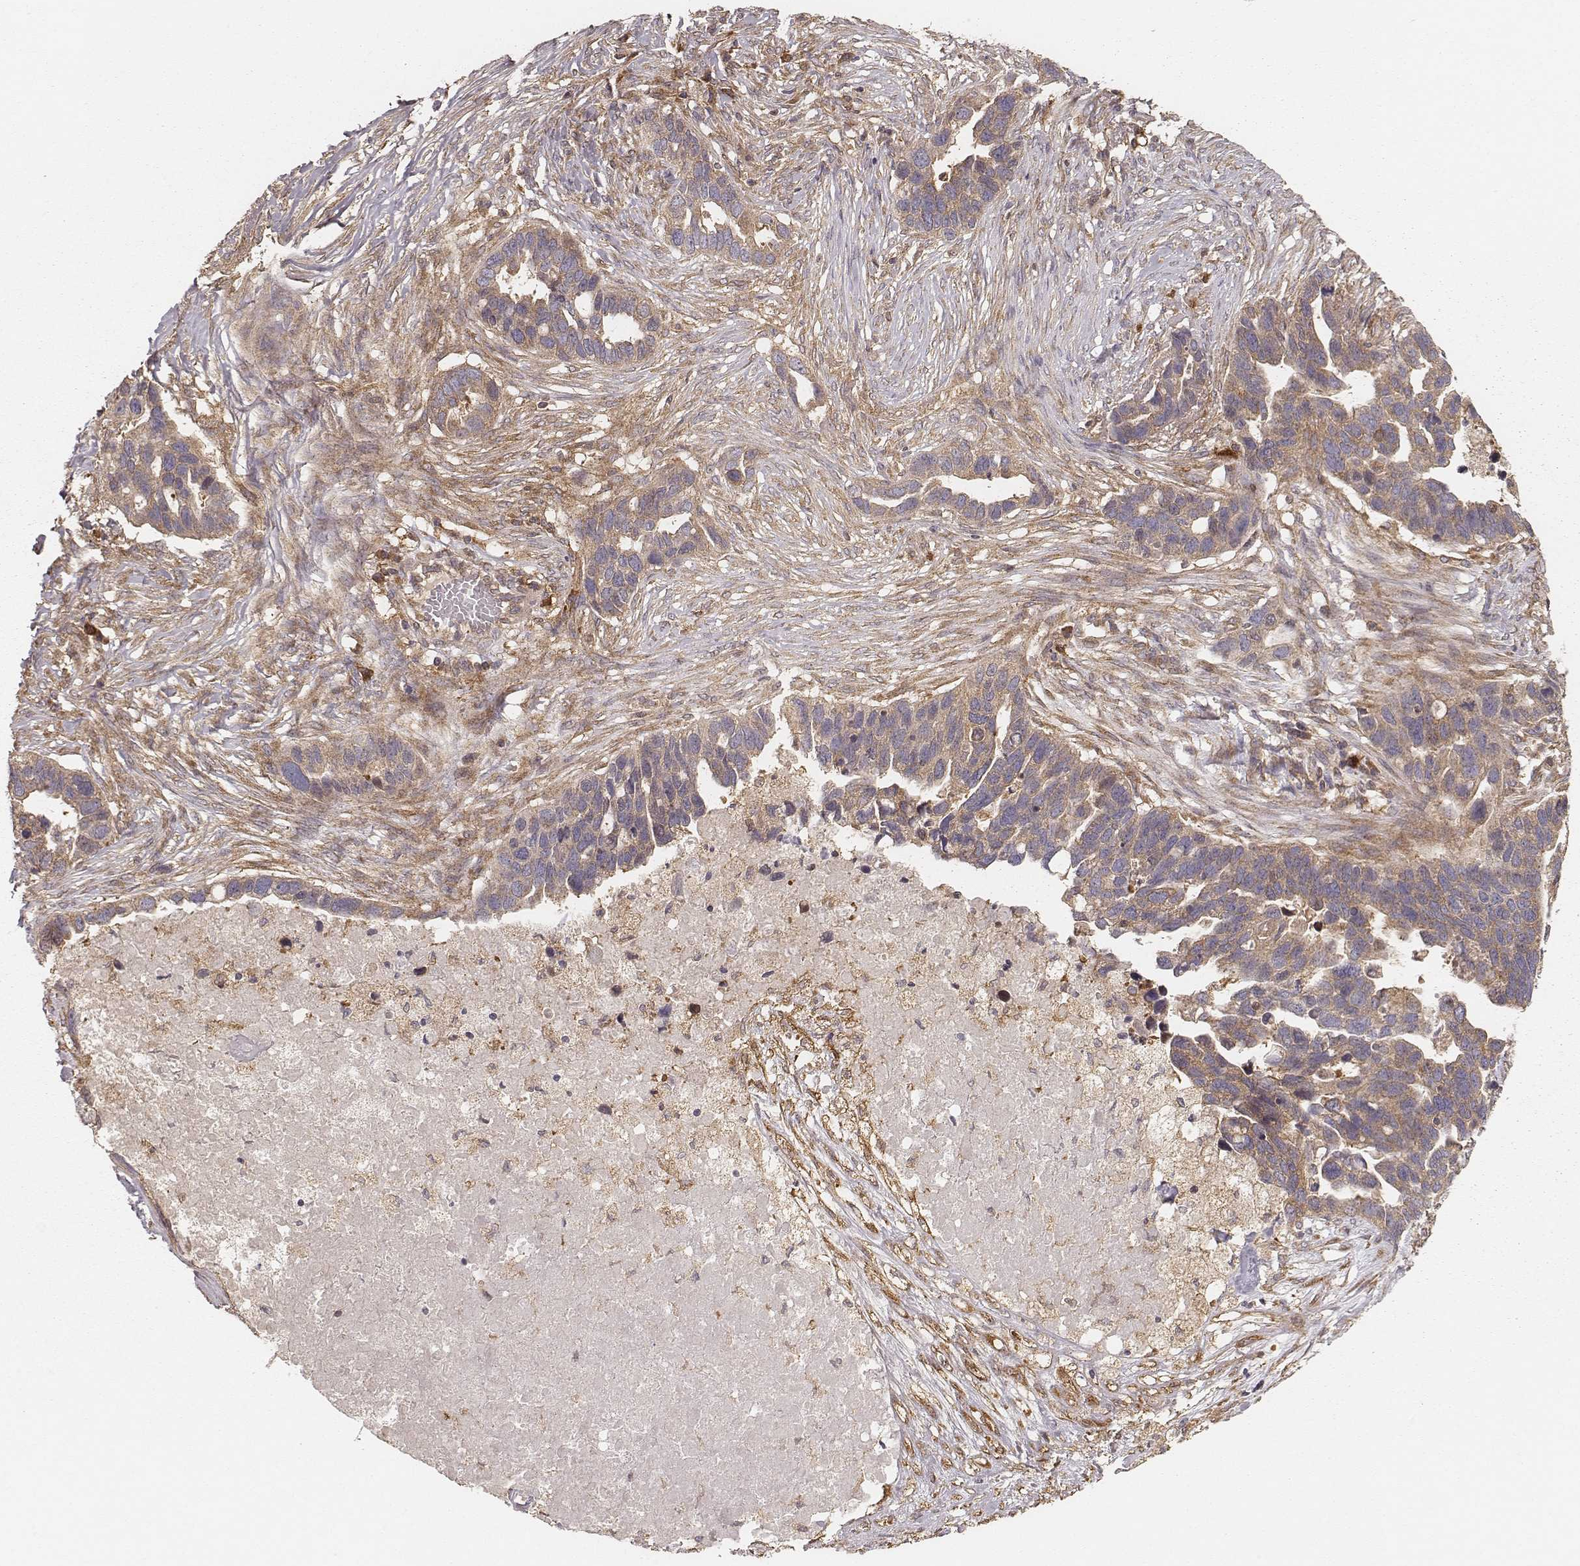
{"staining": {"intensity": "moderate", "quantity": ">75%", "location": "cytoplasmic/membranous"}, "tissue": "ovarian cancer", "cell_type": "Tumor cells", "image_type": "cancer", "snomed": [{"axis": "morphology", "description": "Cystadenocarcinoma, serous, NOS"}, {"axis": "topography", "description": "Ovary"}], "caption": "Moderate cytoplasmic/membranous expression for a protein is seen in about >75% of tumor cells of ovarian cancer (serous cystadenocarcinoma) using immunohistochemistry.", "gene": "CARS1", "patient": {"sex": "female", "age": 54}}